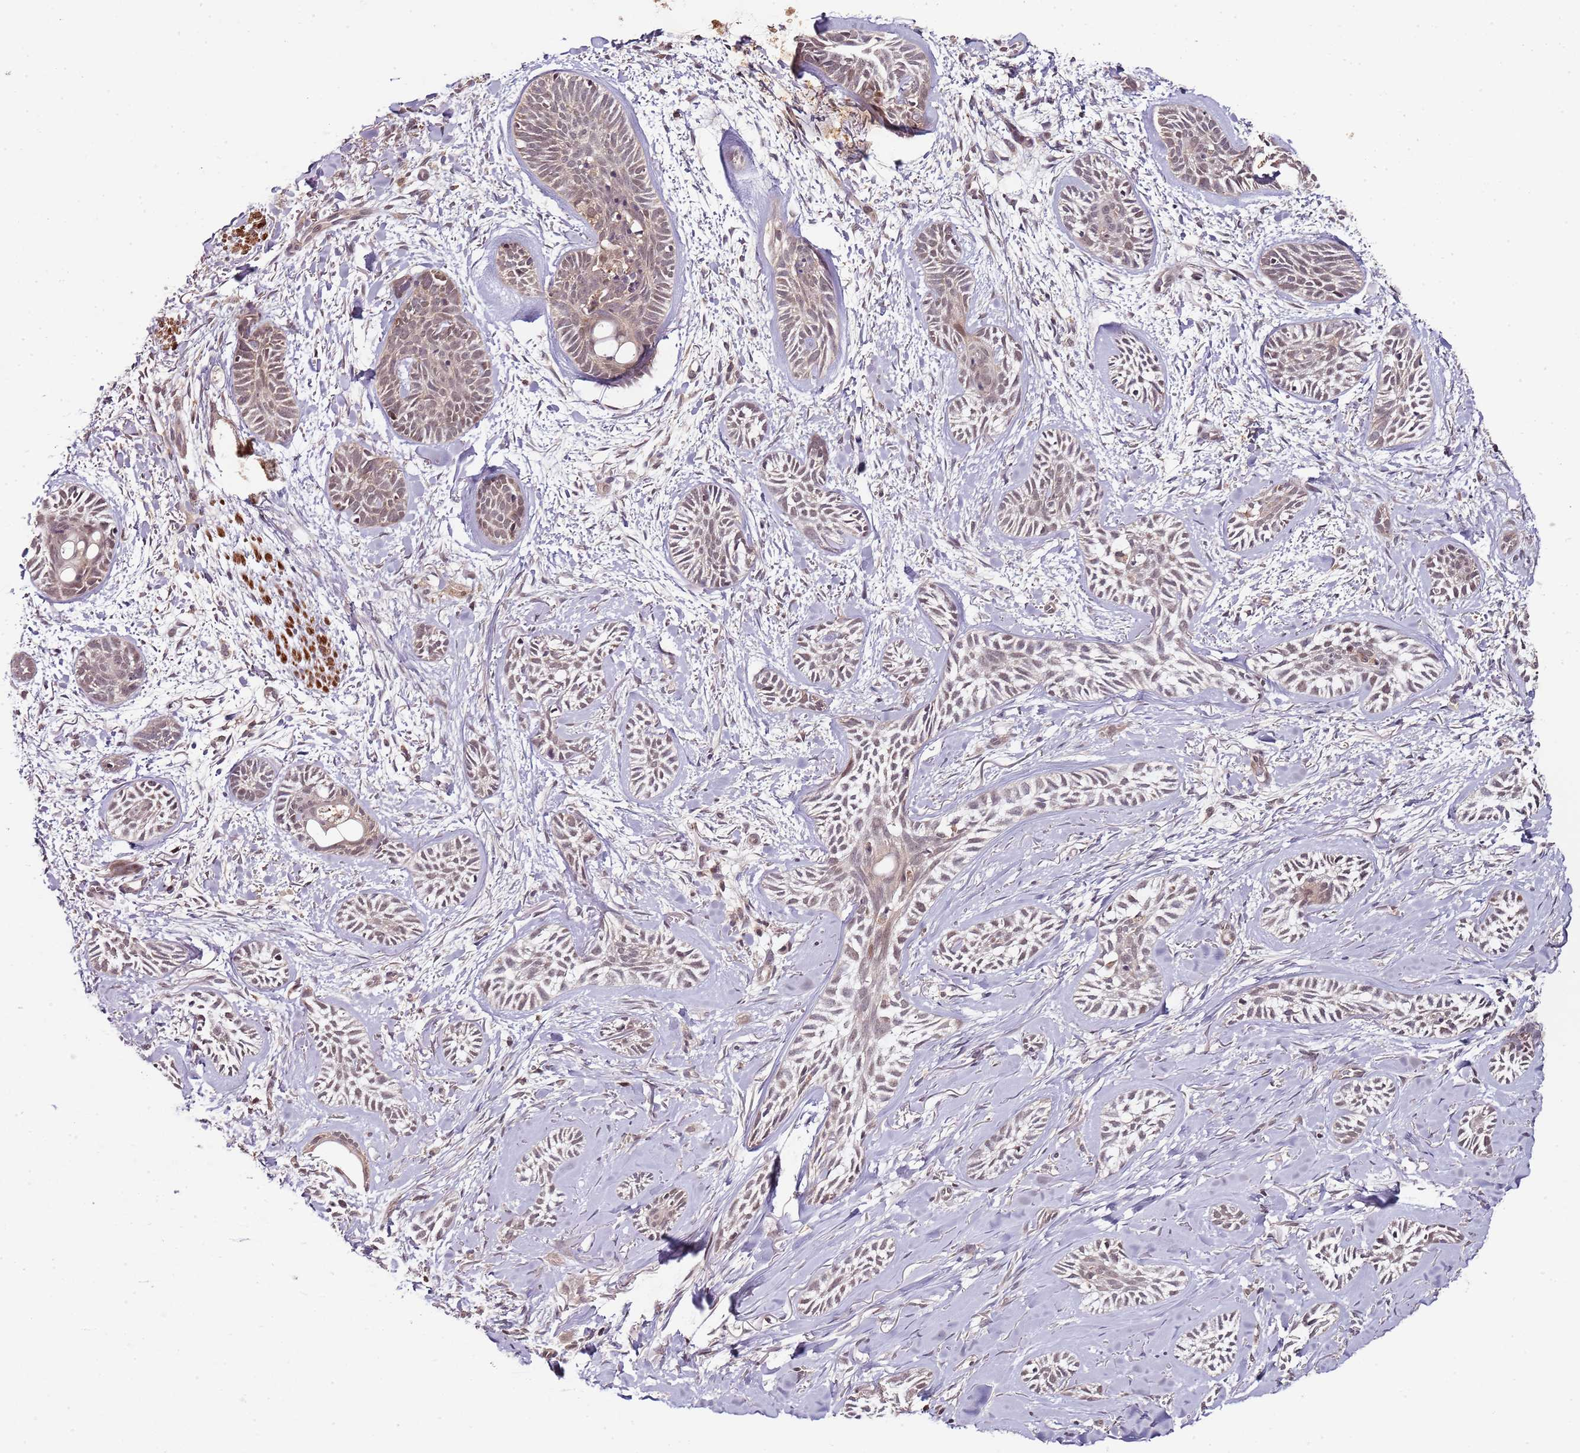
{"staining": {"intensity": "weak", "quantity": "25%-75%", "location": "nuclear"}, "tissue": "skin cancer", "cell_type": "Tumor cells", "image_type": "cancer", "snomed": [{"axis": "morphology", "description": "Basal cell carcinoma"}, {"axis": "topography", "description": "Skin"}], "caption": "Immunohistochemistry (IHC) (DAB (3,3'-diaminobenzidine)) staining of human skin basal cell carcinoma exhibits weak nuclear protein staining in approximately 25%-75% of tumor cells. (DAB IHC, brown staining for protein, blue staining for nuclei).", "gene": "LIN37", "patient": {"sex": "female", "age": 59}}